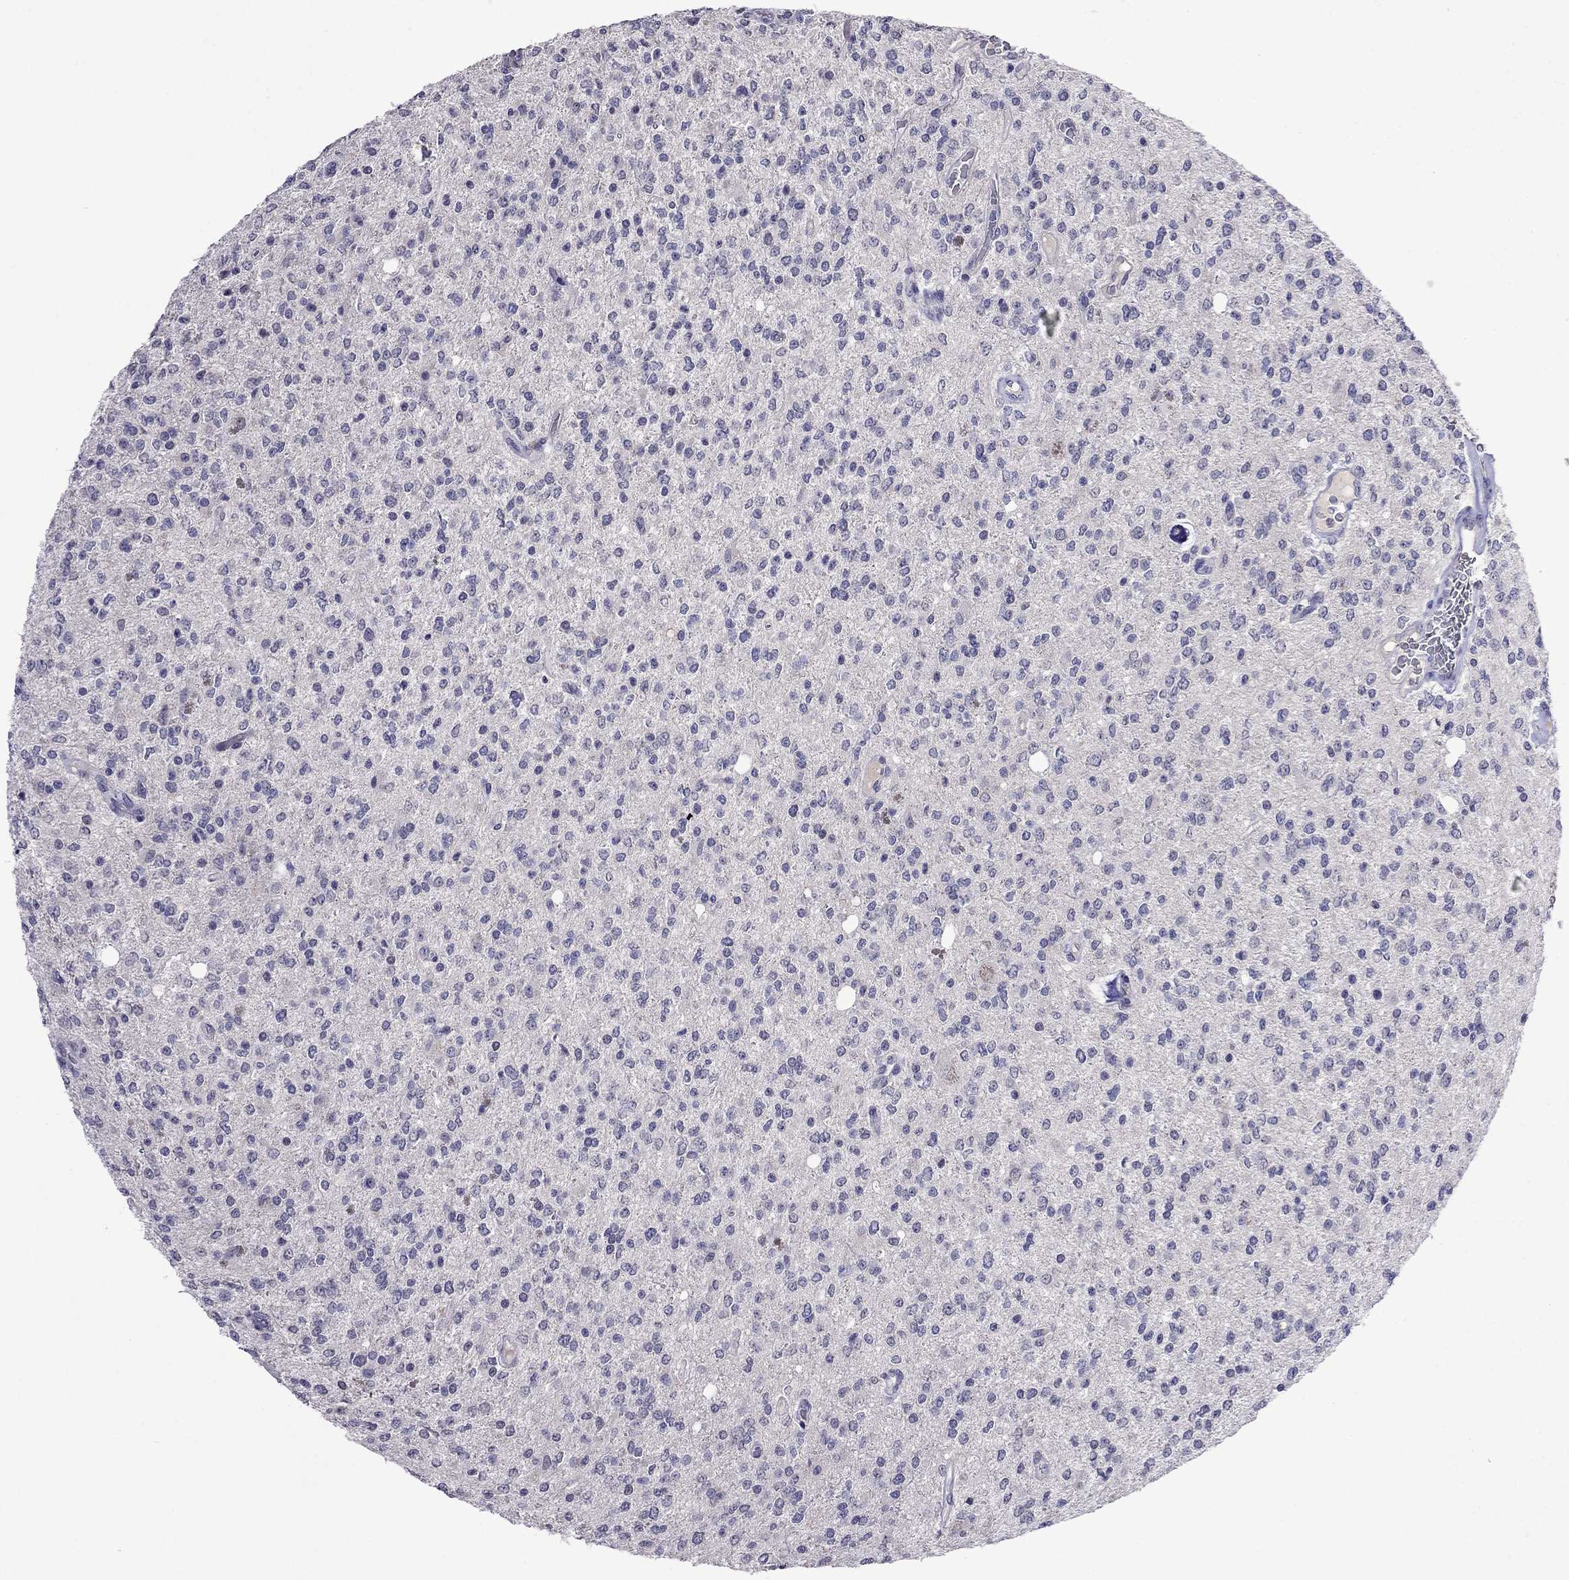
{"staining": {"intensity": "negative", "quantity": "none", "location": "none"}, "tissue": "glioma", "cell_type": "Tumor cells", "image_type": "cancer", "snomed": [{"axis": "morphology", "description": "Glioma, malignant, Low grade"}, {"axis": "topography", "description": "Brain"}], "caption": "The micrograph exhibits no significant positivity in tumor cells of glioma.", "gene": "STAR", "patient": {"sex": "male", "age": 67}}